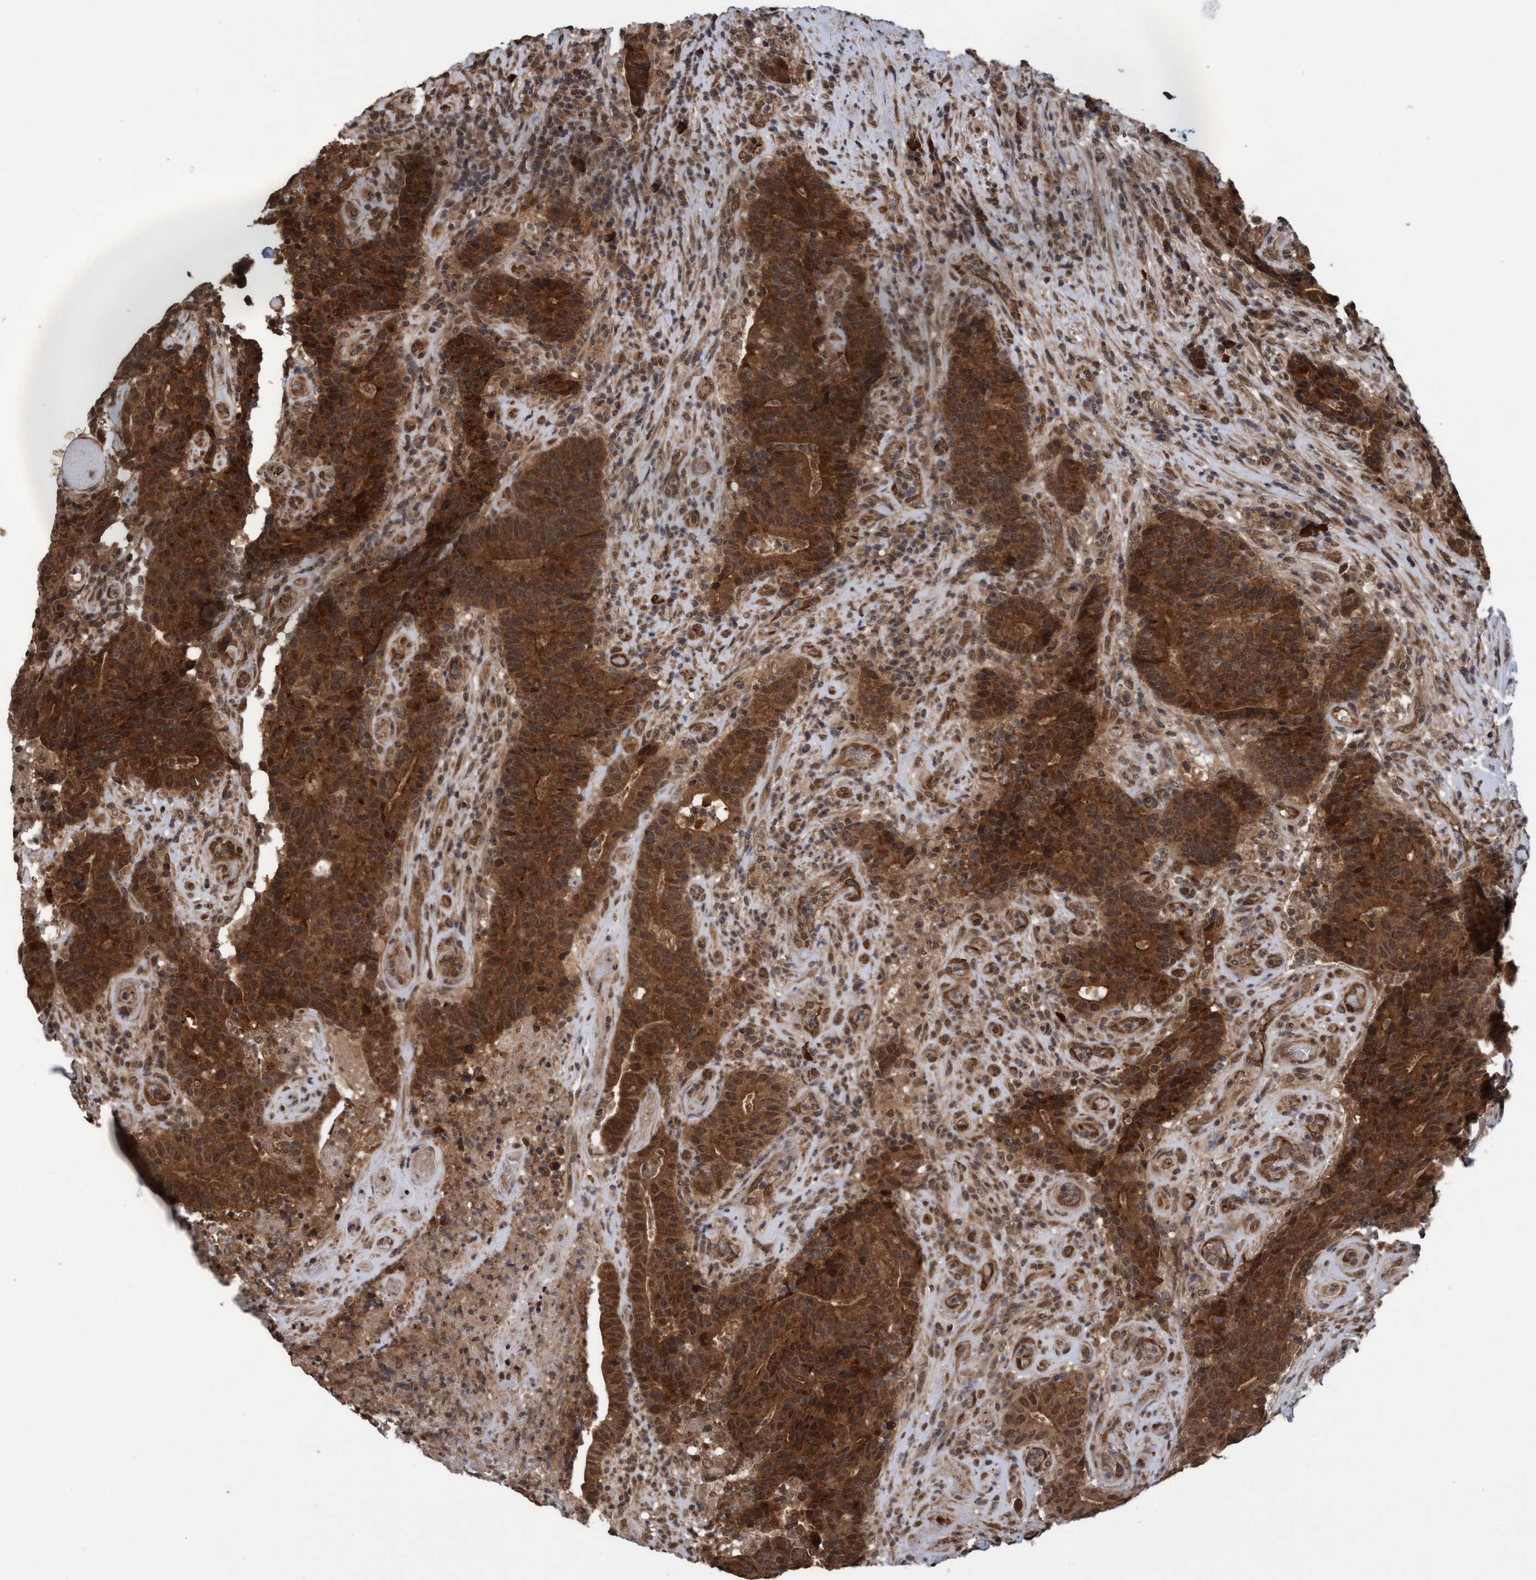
{"staining": {"intensity": "strong", "quantity": ">75%", "location": "cytoplasmic/membranous,nuclear"}, "tissue": "colorectal cancer", "cell_type": "Tumor cells", "image_type": "cancer", "snomed": [{"axis": "morphology", "description": "Normal tissue, NOS"}, {"axis": "morphology", "description": "Adenocarcinoma, NOS"}, {"axis": "topography", "description": "Colon"}], "caption": "The photomicrograph exhibits immunohistochemical staining of colorectal adenocarcinoma. There is strong cytoplasmic/membranous and nuclear expression is appreciated in about >75% of tumor cells.", "gene": "WASF1", "patient": {"sex": "female", "age": 75}}